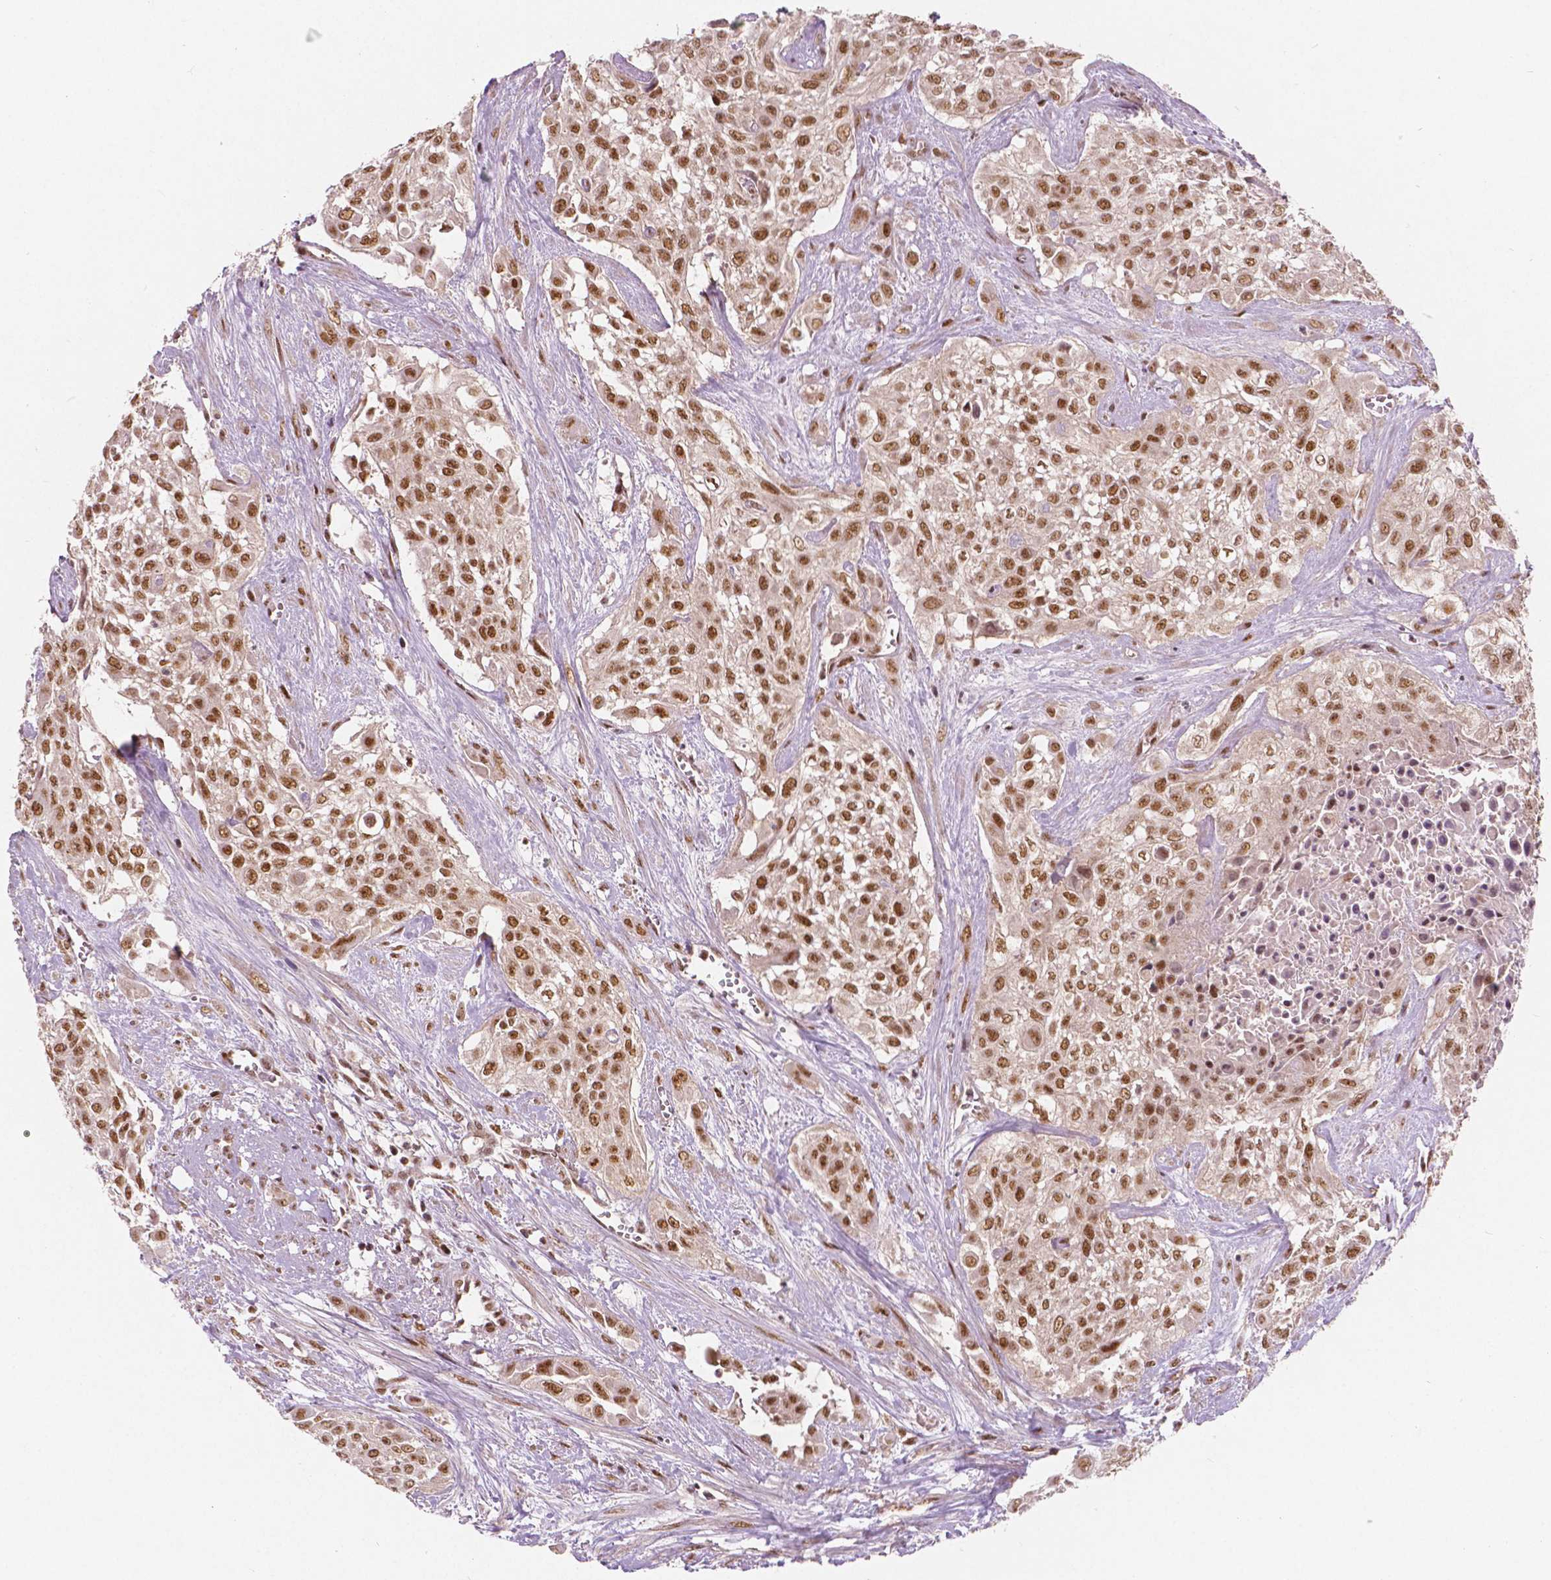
{"staining": {"intensity": "moderate", "quantity": ">75%", "location": "nuclear"}, "tissue": "urothelial cancer", "cell_type": "Tumor cells", "image_type": "cancer", "snomed": [{"axis": "morphology", "description": "Urothelial carcinoma, High grade"}, {"axis": "topography", "description": "Urinary bladder"}], "caption": "Immunohistochemistry of urothelial cancer exhibits medium levels of moderate nuclear positivity in approximately >75% of tumor cells. The protein of interest is stained brown, and the nuclei are stained in blue (DAB (3,3'-diaminobenzidine) IHC with brightfield microscopy, high magnification).", "gene": "NSD2", "patient": {"sex": "male", "age": 57}}